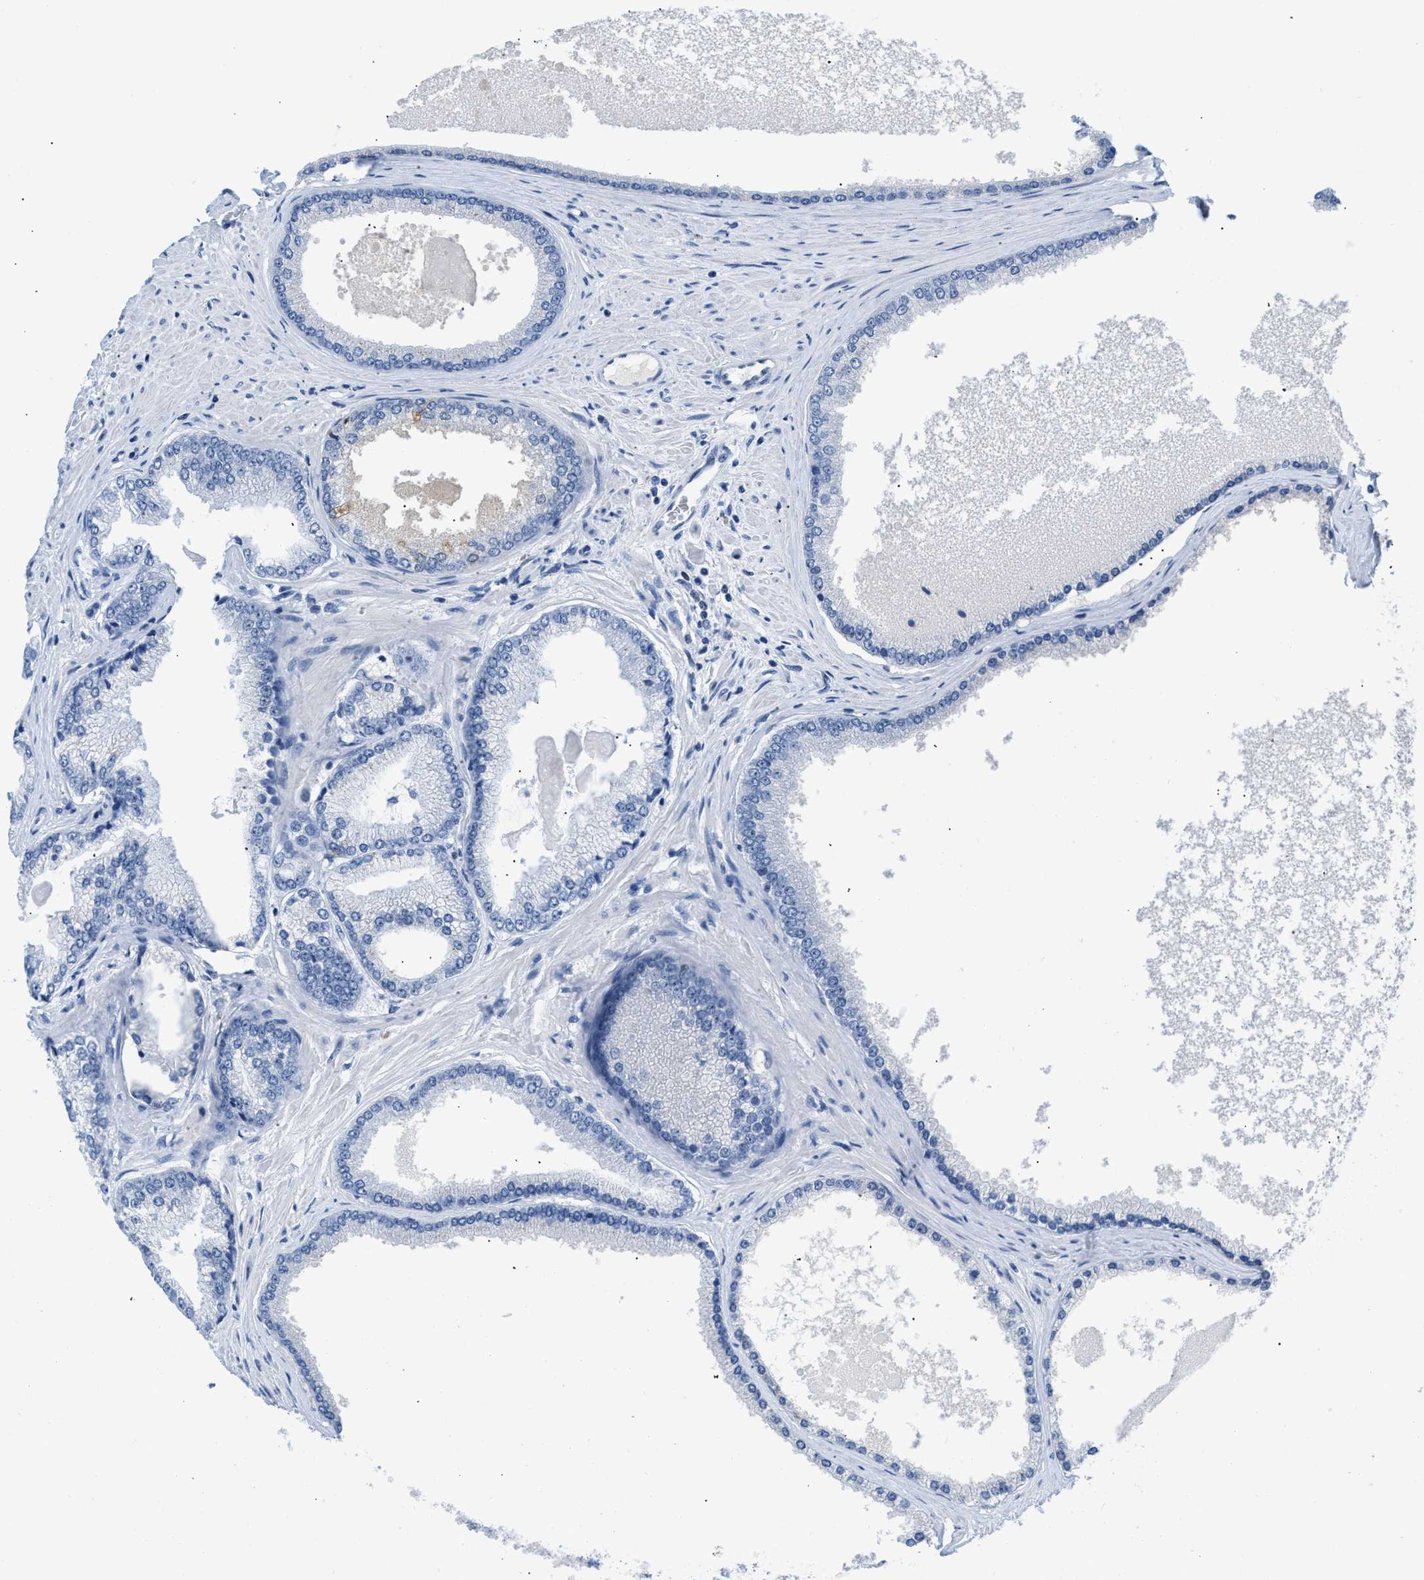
{"staining": {"intensity": "negative", "quantity": "none", "location": "none"}, "tissue": "prostate cancer", "cell_type": "Tumor cells", "image_type": "cancer", "snomed": [{"axis": "morphology", "description": "Adenocarcinoma, High grade"}, {"axis": "topography", "description": "Prostate"}], "caption": "Tumor cells are negative for protein expression in human adenocarcinoma (high-grade) (prostate). Nuclei are stained in blue.", "gene": "BOLL", "patient": {"sex": "male", "age": 61}}